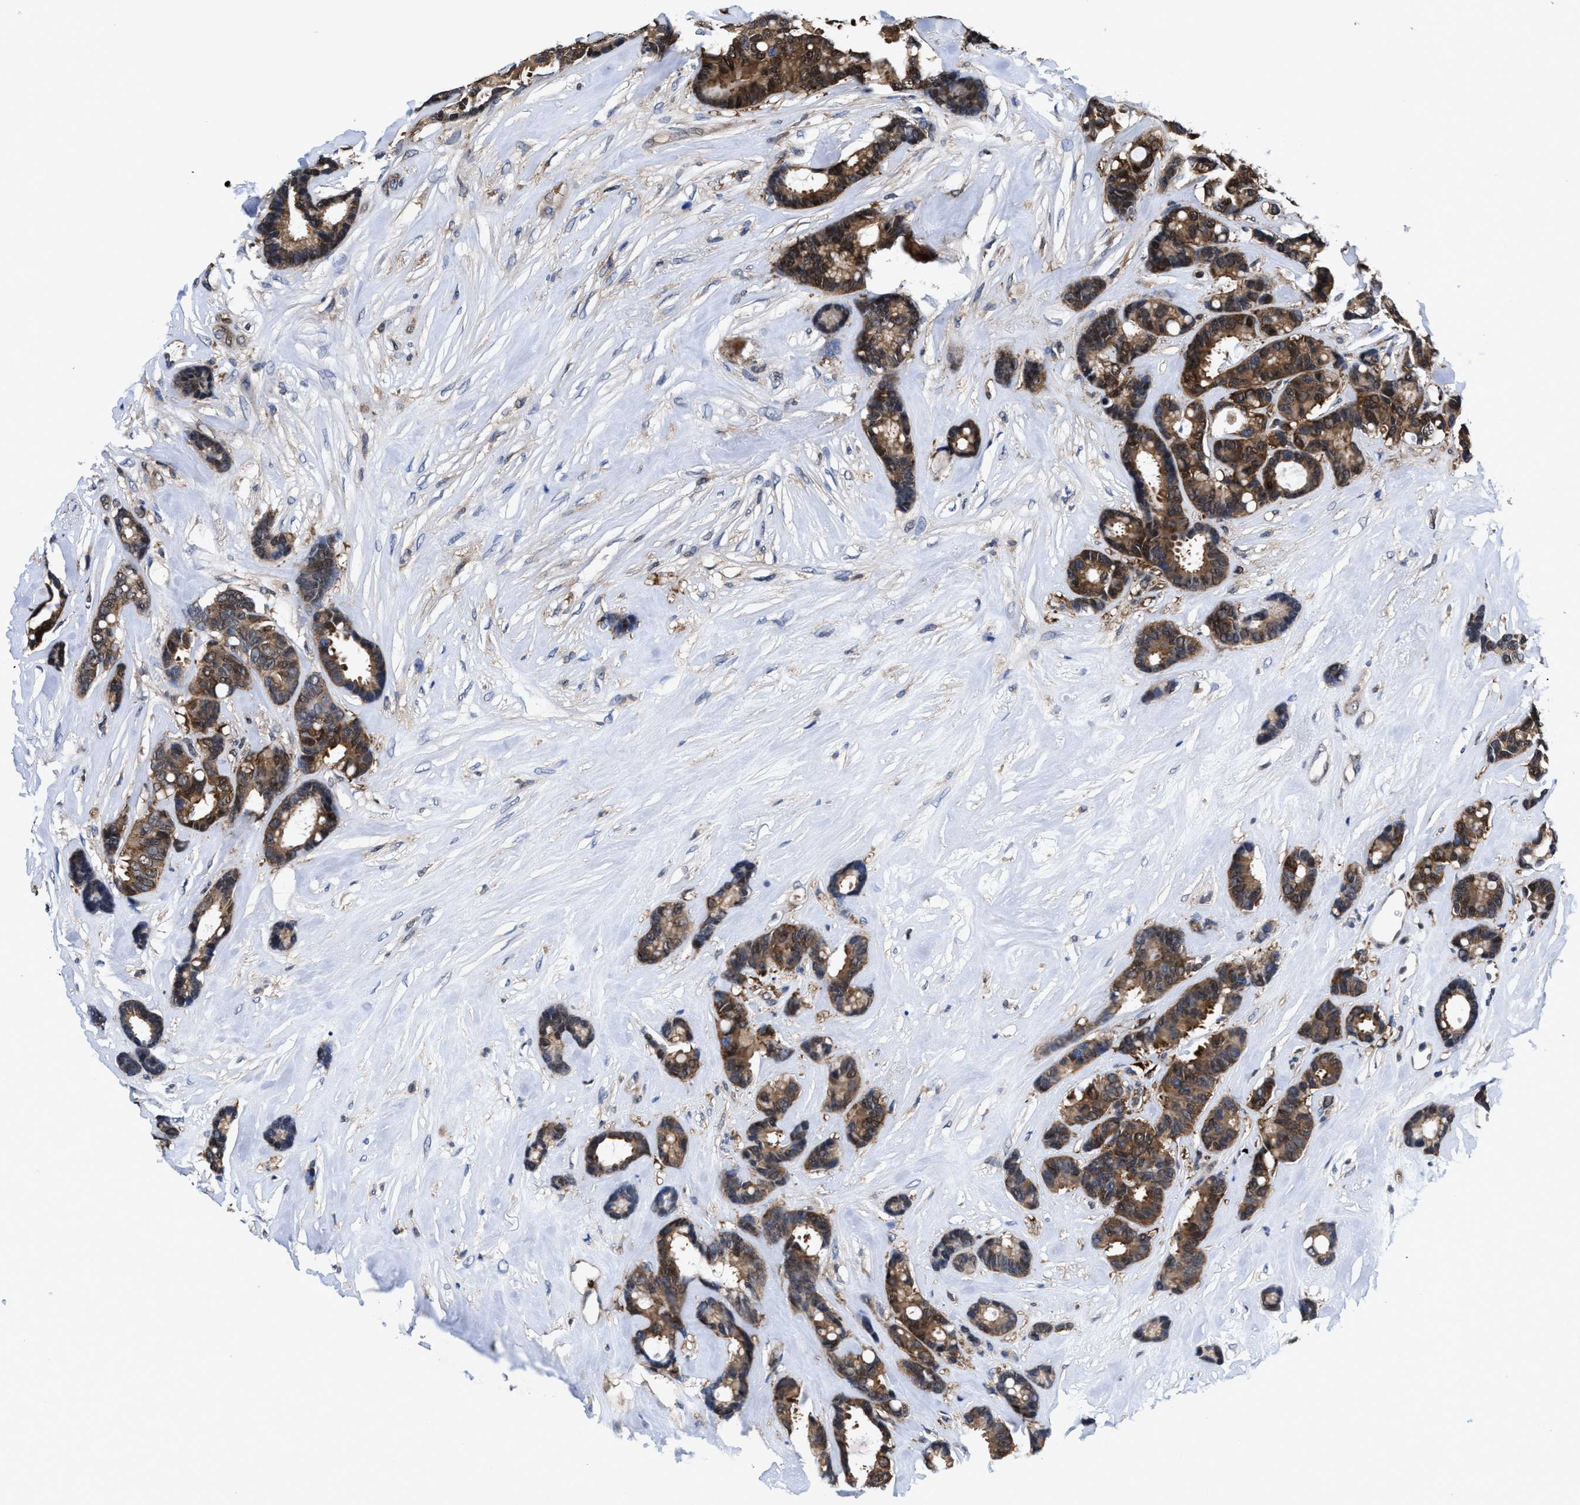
{"staining": {"intensity": "moderate", "quantity": ">75%", "location": "cytoplasmic/membranous"}, "tissue": "breast cancer", "cell_type": "Tumor cells", "image_type": "cancer", "snomed": [{"axis": "morphology", "description": "Duct carcinoma"}, {"axis": "topography", "description": "Breast"}], "caption": "A high-resolution histopathology image shows IHC staining of breast cancer (invasive ductal carcinoma), which demonstrates moderate cytoplasmic/membranous positivity in approximately >75% of tumor cells. (IHC, brightfield microscopy, high magnification).", "gene": "ACLY", "patient": {"sex": "female", "age": 87}}